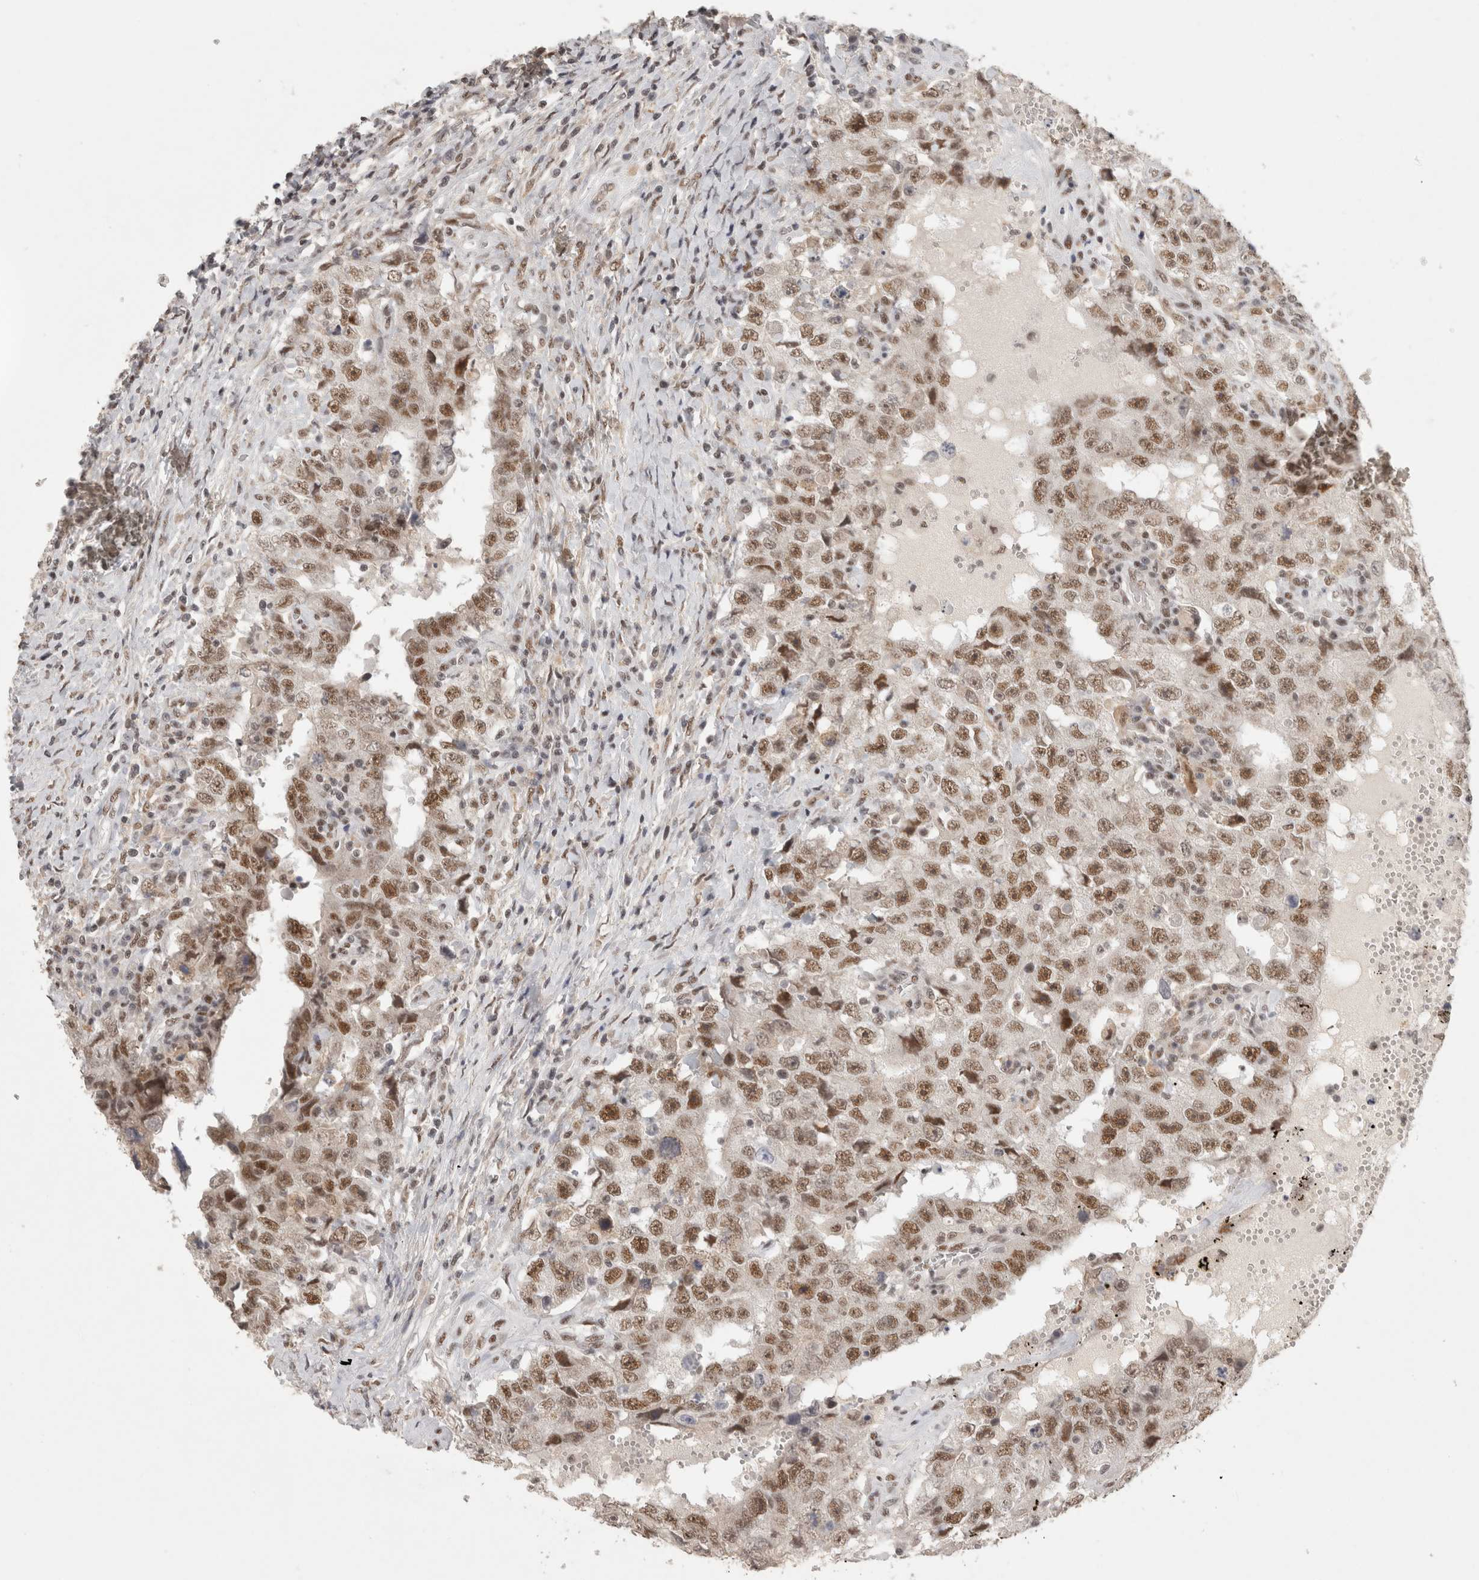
{"staining": {"intensity": "moderate", "quantity": ">75%", "location": "nuclear"}, "tissue": "testis cancer", "cell_type": "Tumor cells", "image_type": "cancer", "snomed": [{"axis": "morphology", "description": "Carcinoma, Embryonal, NOS"}, {"axis": "topography", "description": "Testis"}], "caption": "This is an image of IHC staining of testis cancer (embryonal carcinoma), which shows moderate positivity in the nuclear of tumor cells.", "gene": "ZNF830", "patient": {"sex": "male", "age": 26}}